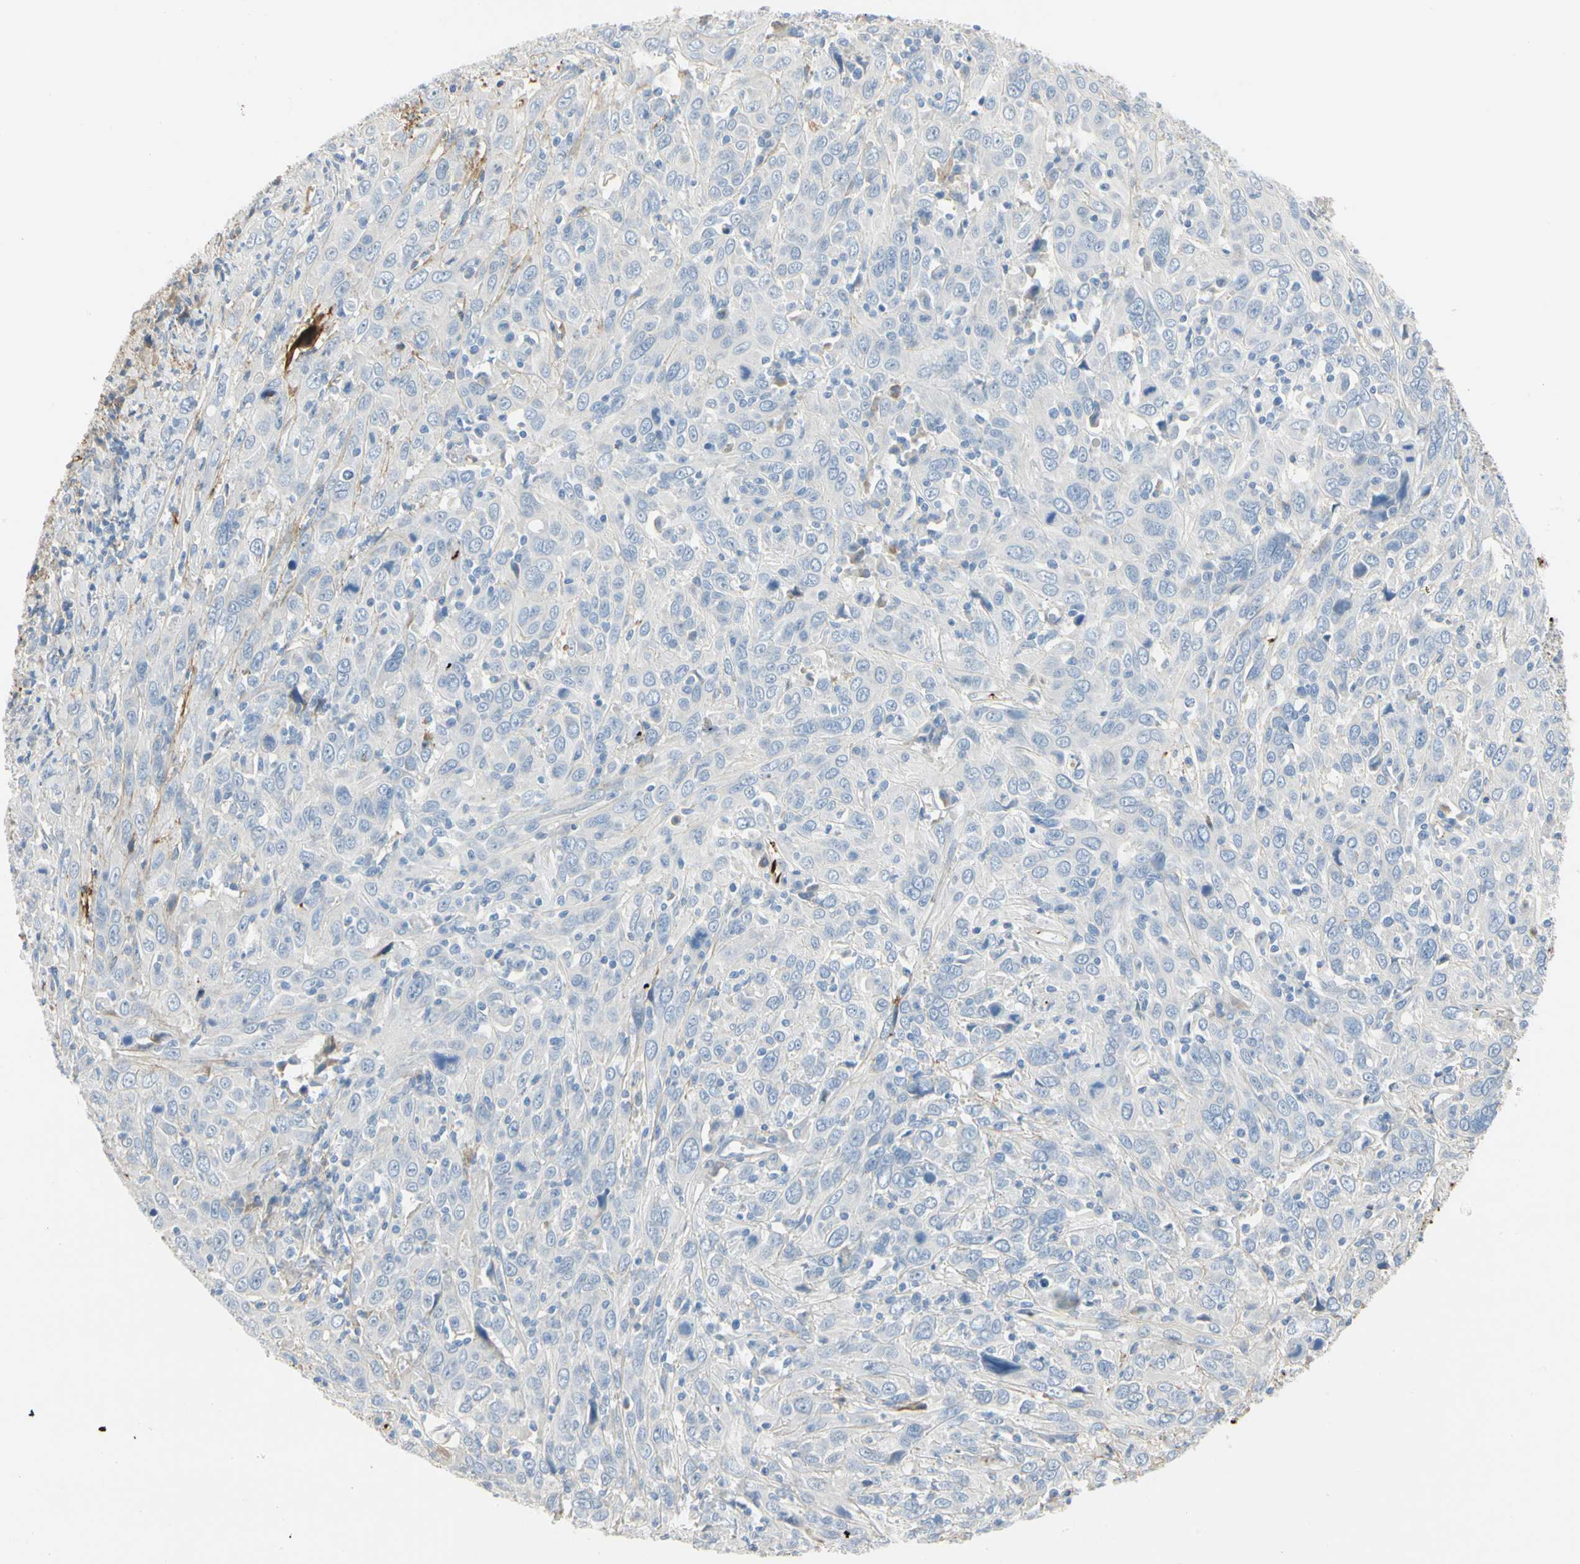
{"staining": {"intensity": "negative", "quantity": "none", "location": "none"}, "tissue": "cervical cancer", "cell_type": "Tumor cells", "image_type": "cancer", "snomed": [{"axis": "morphology", "description": "Squamous cell carcinoma, NOS"}, {"axis": "topography", "description": "Cervix"}], "caption": "Image shows no protein staining in tumor cells of squamous cell carcinoma (cervical) tissue. The staining is performed using DAB (3,3'-diaminobenzidine) brown chromogen with nuclei counter-stained in using hematoxylin.", "gene": "FGB", "patient": {"sex": "female", "age": 46}}